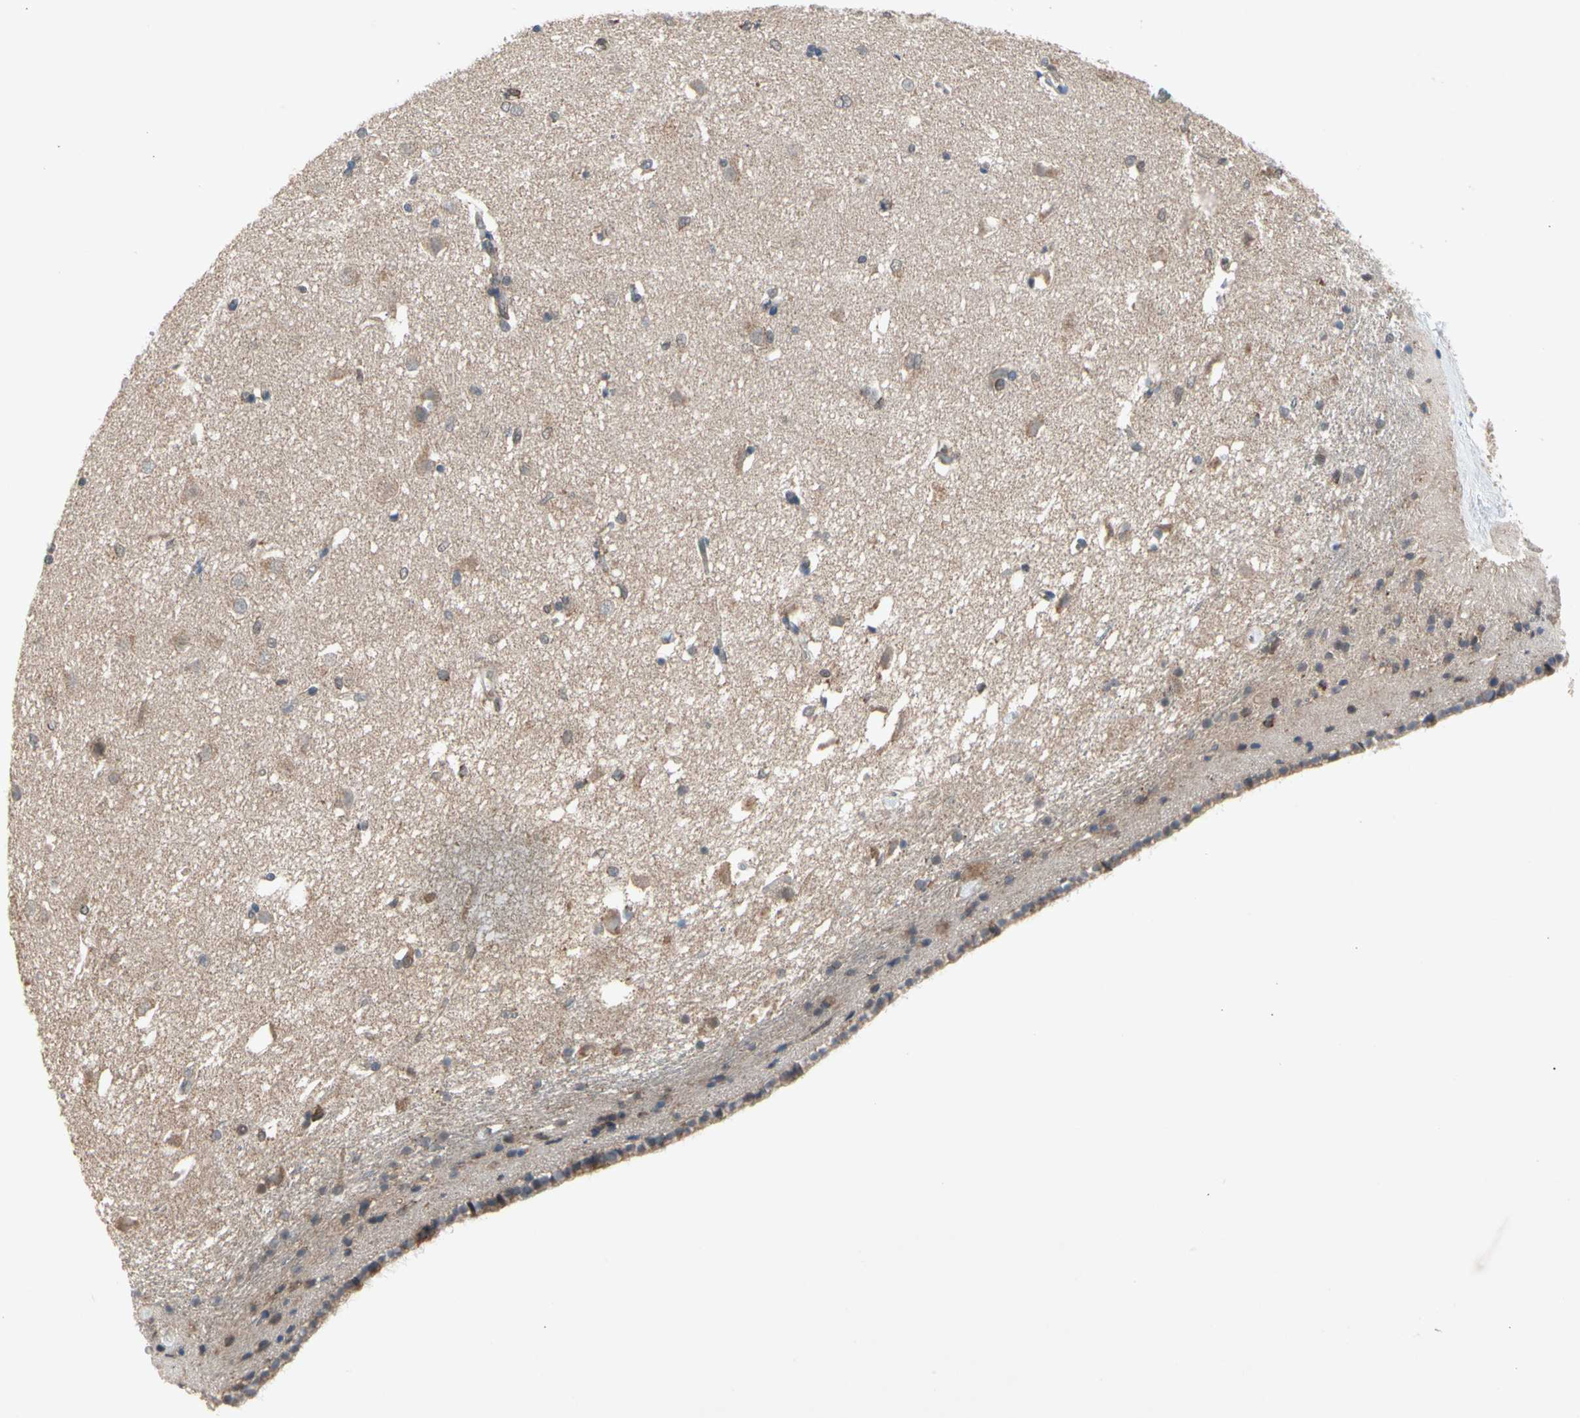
{"staining": {"intensity": "weak", "quantity": "<25%", "location": "cytoplasmic/membranous"}, "tissue": "caudate", "cell_type": "Glial cells", "image_type": "normal", "snomed": [{"axis": "morphology", "description": "Normal tissue, NOS"}, {"axis": "topography", "description": "Lateral ventricle wall"}], "caption": "There is no significant staining in glial cells of caudate.", "gene": "MTHFS", "patient": {"sex": "female", "age": 19}}